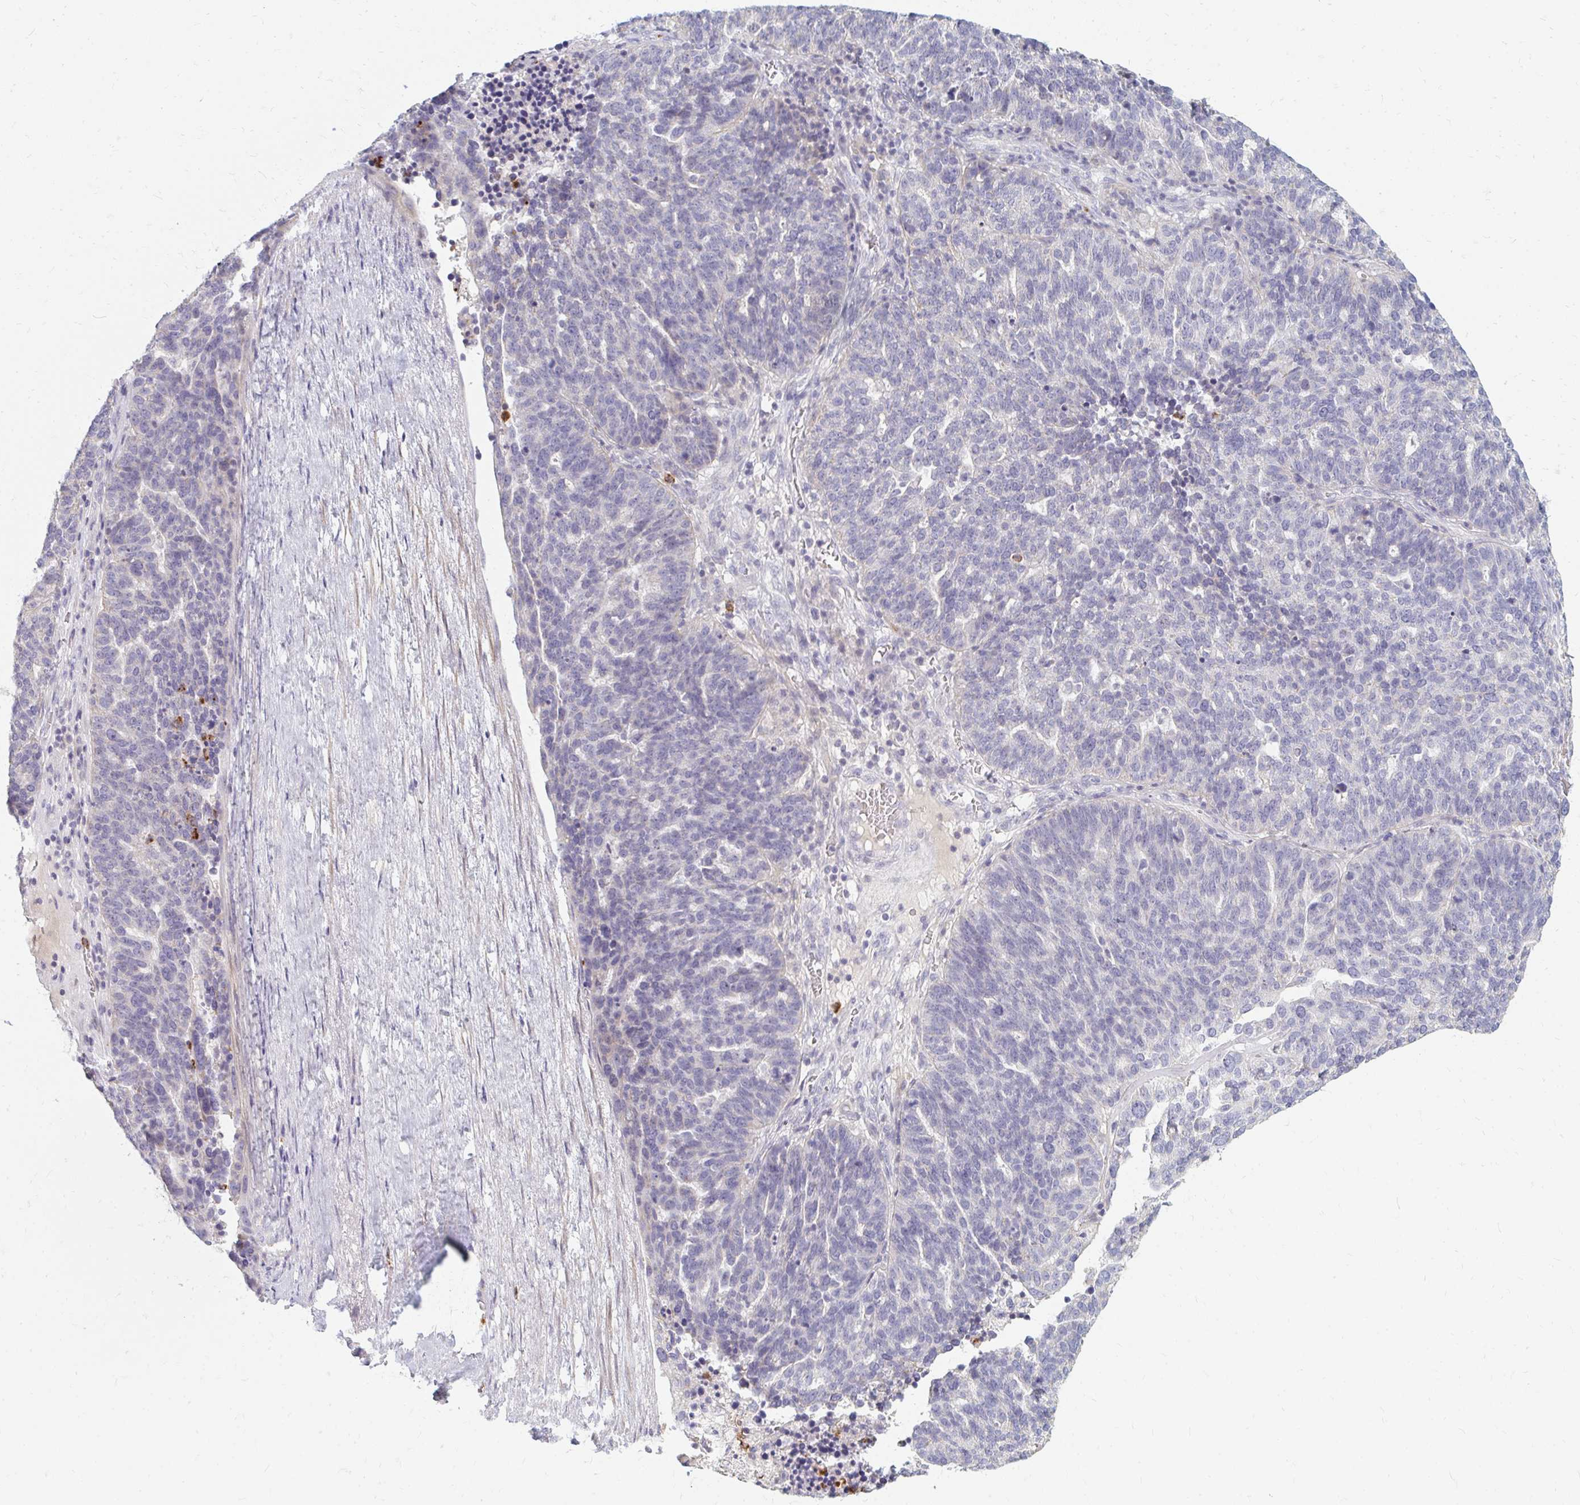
{"staining": {"intensity": "negative", "quantity": "none", "location": "none"}, "tissue": "ovarian cancer", "cell_type": "Tumor cells", "image_type": "cancer", "snomed": [{"axis": "morphology", "description": "Cystadenocarcinoma, serous, NOS"}, {"axis": "topography", "description": "Ovary"}], "caption": "The photomicrograph exhibits no staining of tumor cells in ovarian cancer (serous cystadenocarcinoma).", "gene": "RAB33A", "patient": {"sex": "female", "age": 59}}